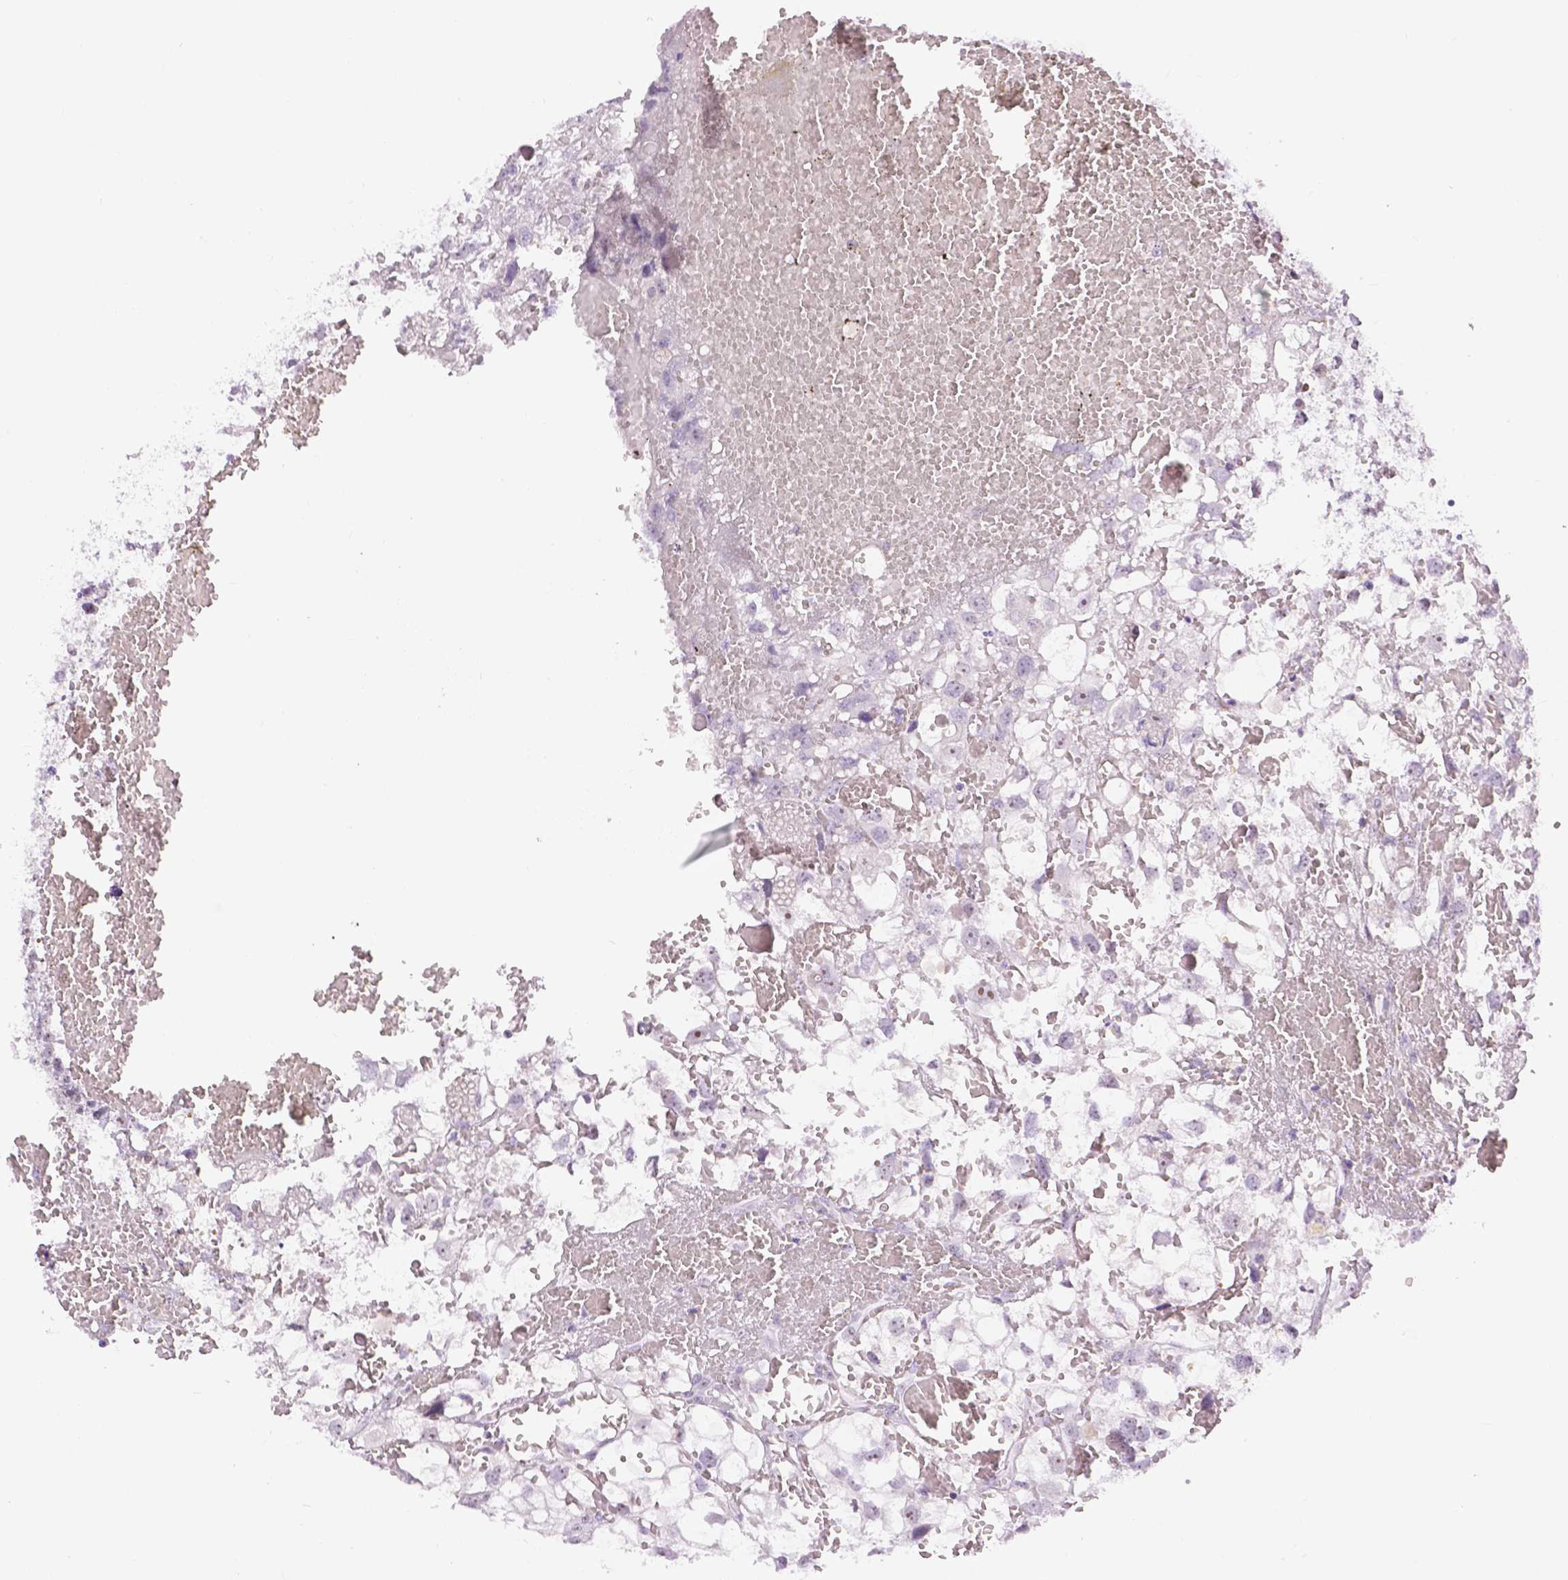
{"staining": {"intensity": "negative", "quantity": "none", "location": "none"}, "tissue": "renal cancer", "cell_type": "Tumor cells", "image_type": "cancer", "snomed": [{"axis": "morphology", "description": "Adenocarcinoma, NOS"}, {"axis": "topography", "description": "Kidney"}], "caption": "Renal adenocarcinoma was stained to show a protein in brown. There is no significant positivity in tumor cells. The staining was performed using DAB to visualize the protein expression in brown, while the nuclei were stained in blue with hematoxylin (Magnification: 20x).", "gene": "NHP2", "patient": {"sex": "male", "age": 56}}